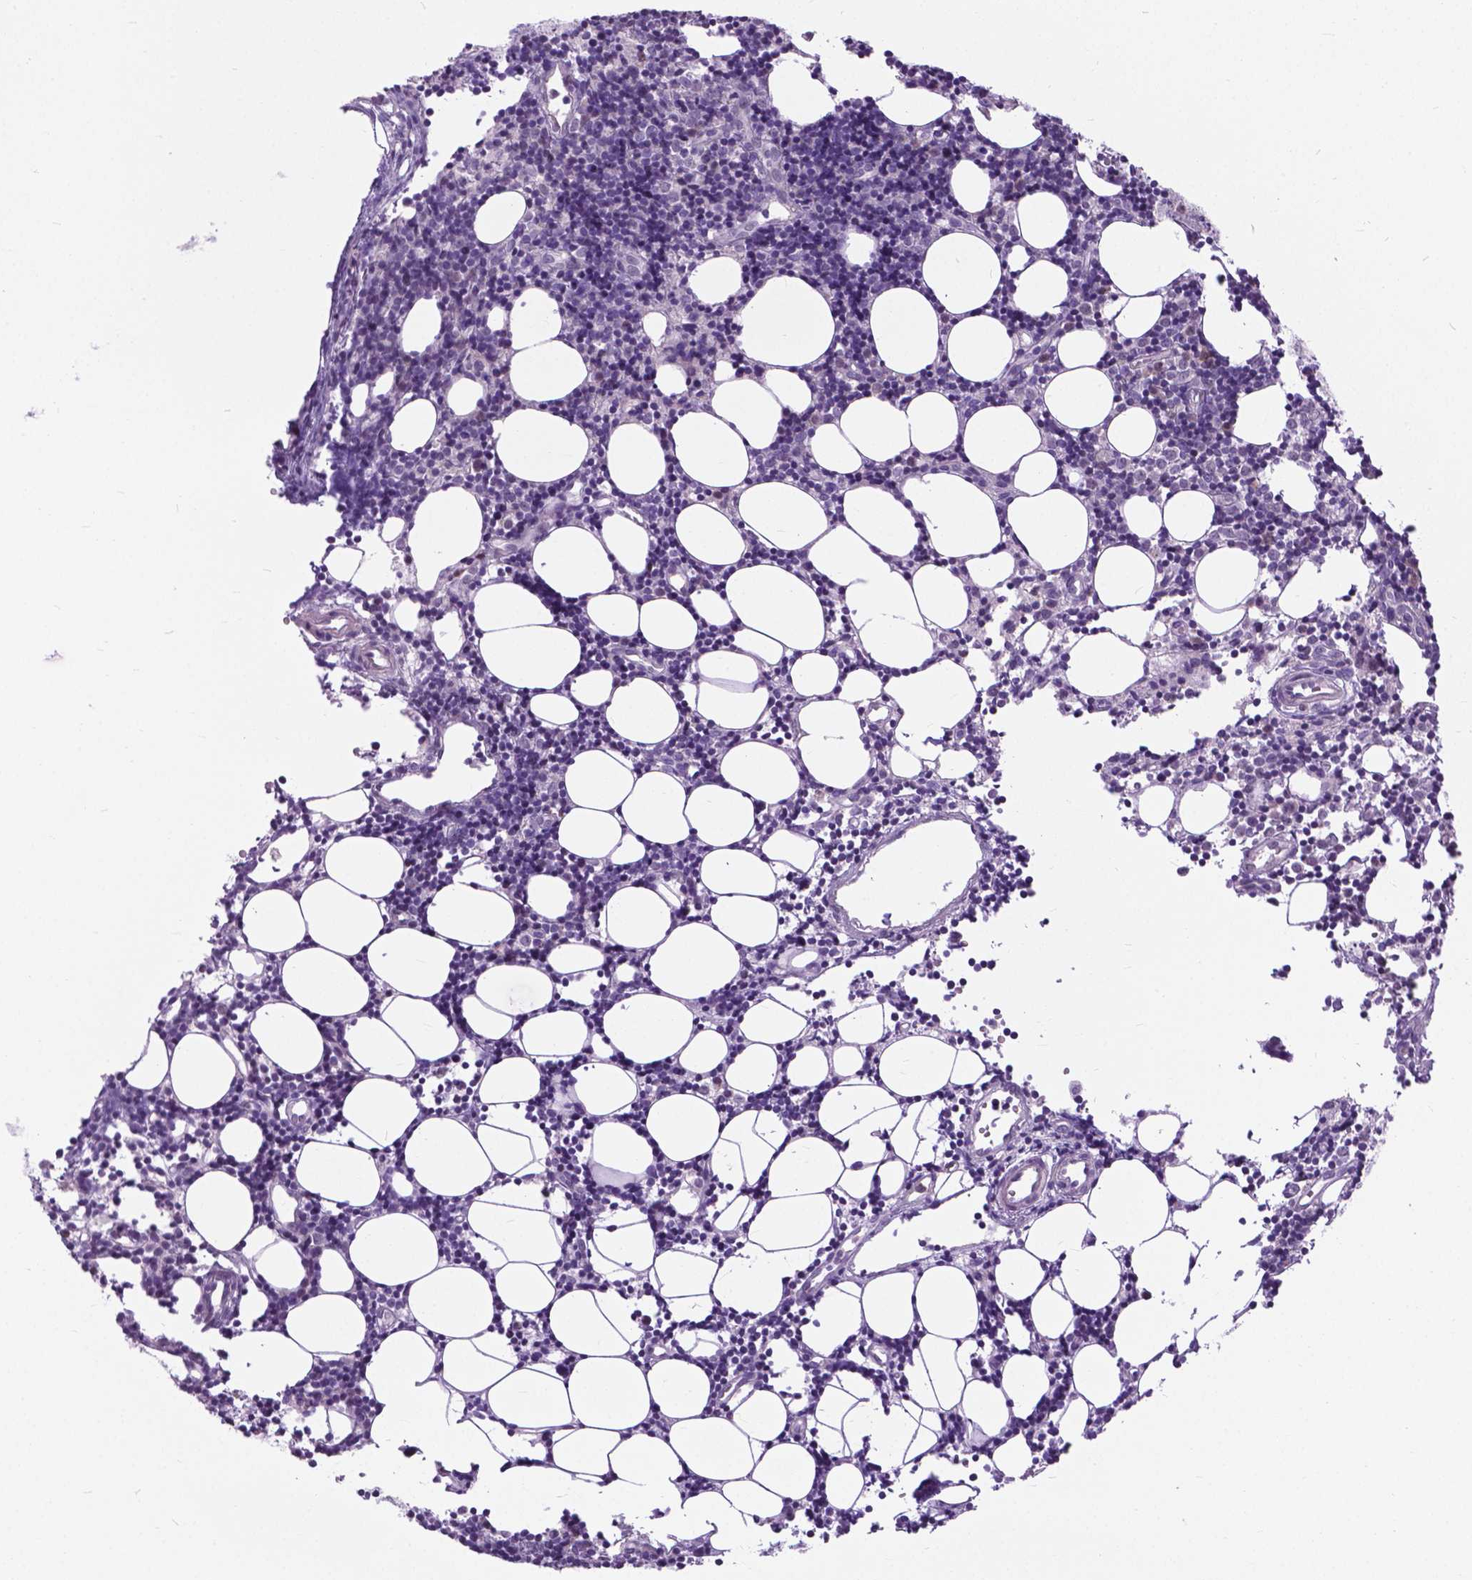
{"staining": {"intensity": "negative", "quantity": "none", "location": "none"}, "tissue": "lymph node", "cell_type": "Germinal center cells", "image_type": "normal", "snomed": [{"axis": "morphology", "description": "Normal tissue, NOS"}, {"axis": "topography", "description": "Lymph node"}], "caption": "Immunohistochemical staining of benign human lymph node shows no significant staining in germinal center cells. The staining was performed using DAB to visualize the protein expression in brown, while the nuclei were stained in blue with hematoxylin (Magnification: 20x).", "gene": "APCDD1L", "patient": {"sex": "female", "age": 41}}